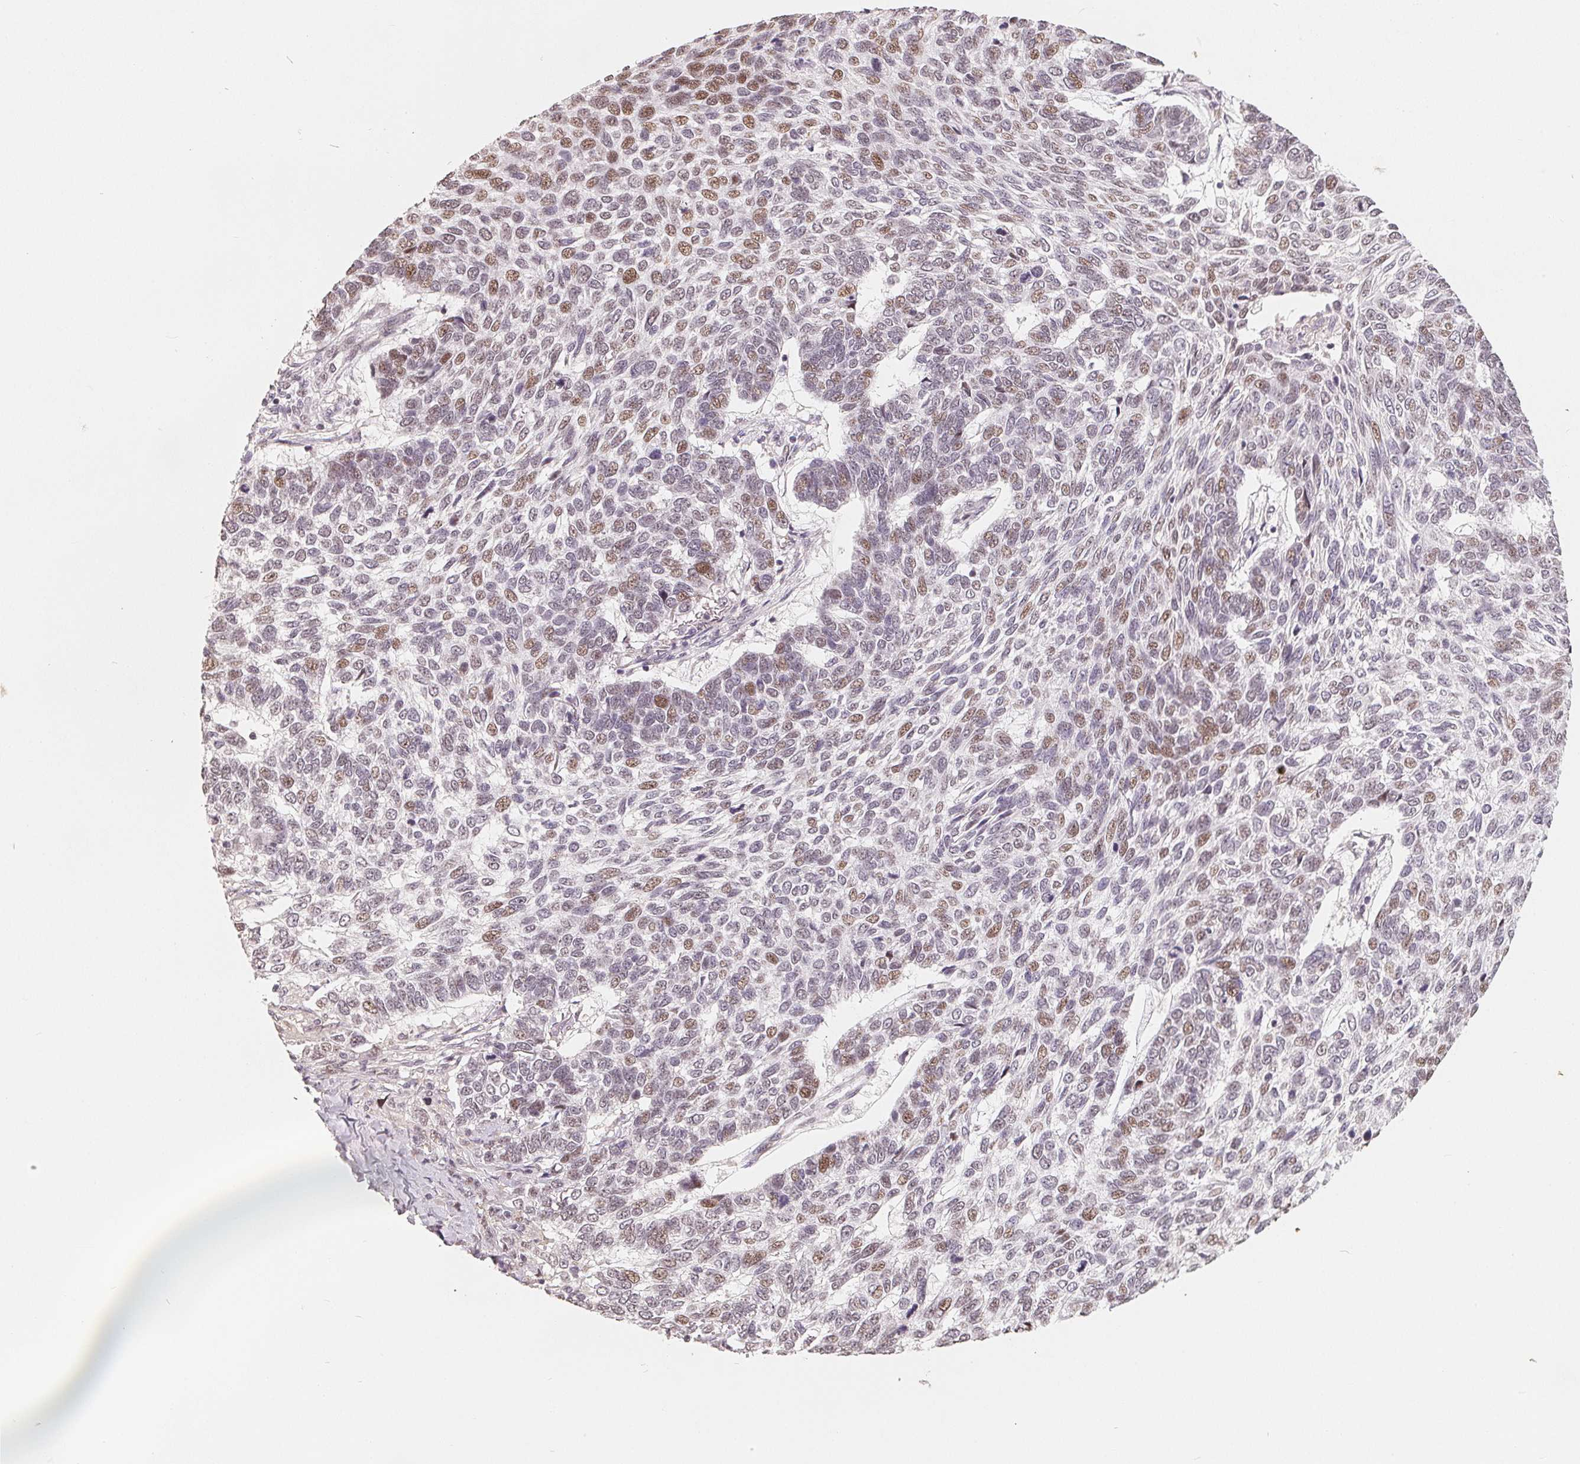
{"staining": {"intensity": "weak", "quantity": "25%-75%", "location": "nuclear"}, "tissue": "skin cancer", "cell_type": "Tumor cells", "image_type": "cancer", "snomed": [{"axis": "morphology", "description": "Basal cell carcinoma"}, {"axis": "topography", "description": "Skin"}], "caption": "Basal cell carcinoma (skin) stained with a brown dye shows weak nuclear positive staining in approximately 25%-75% of tumor cells.", "gene": "CCDC138", "patient": {"sex": "female", "age": 65}}